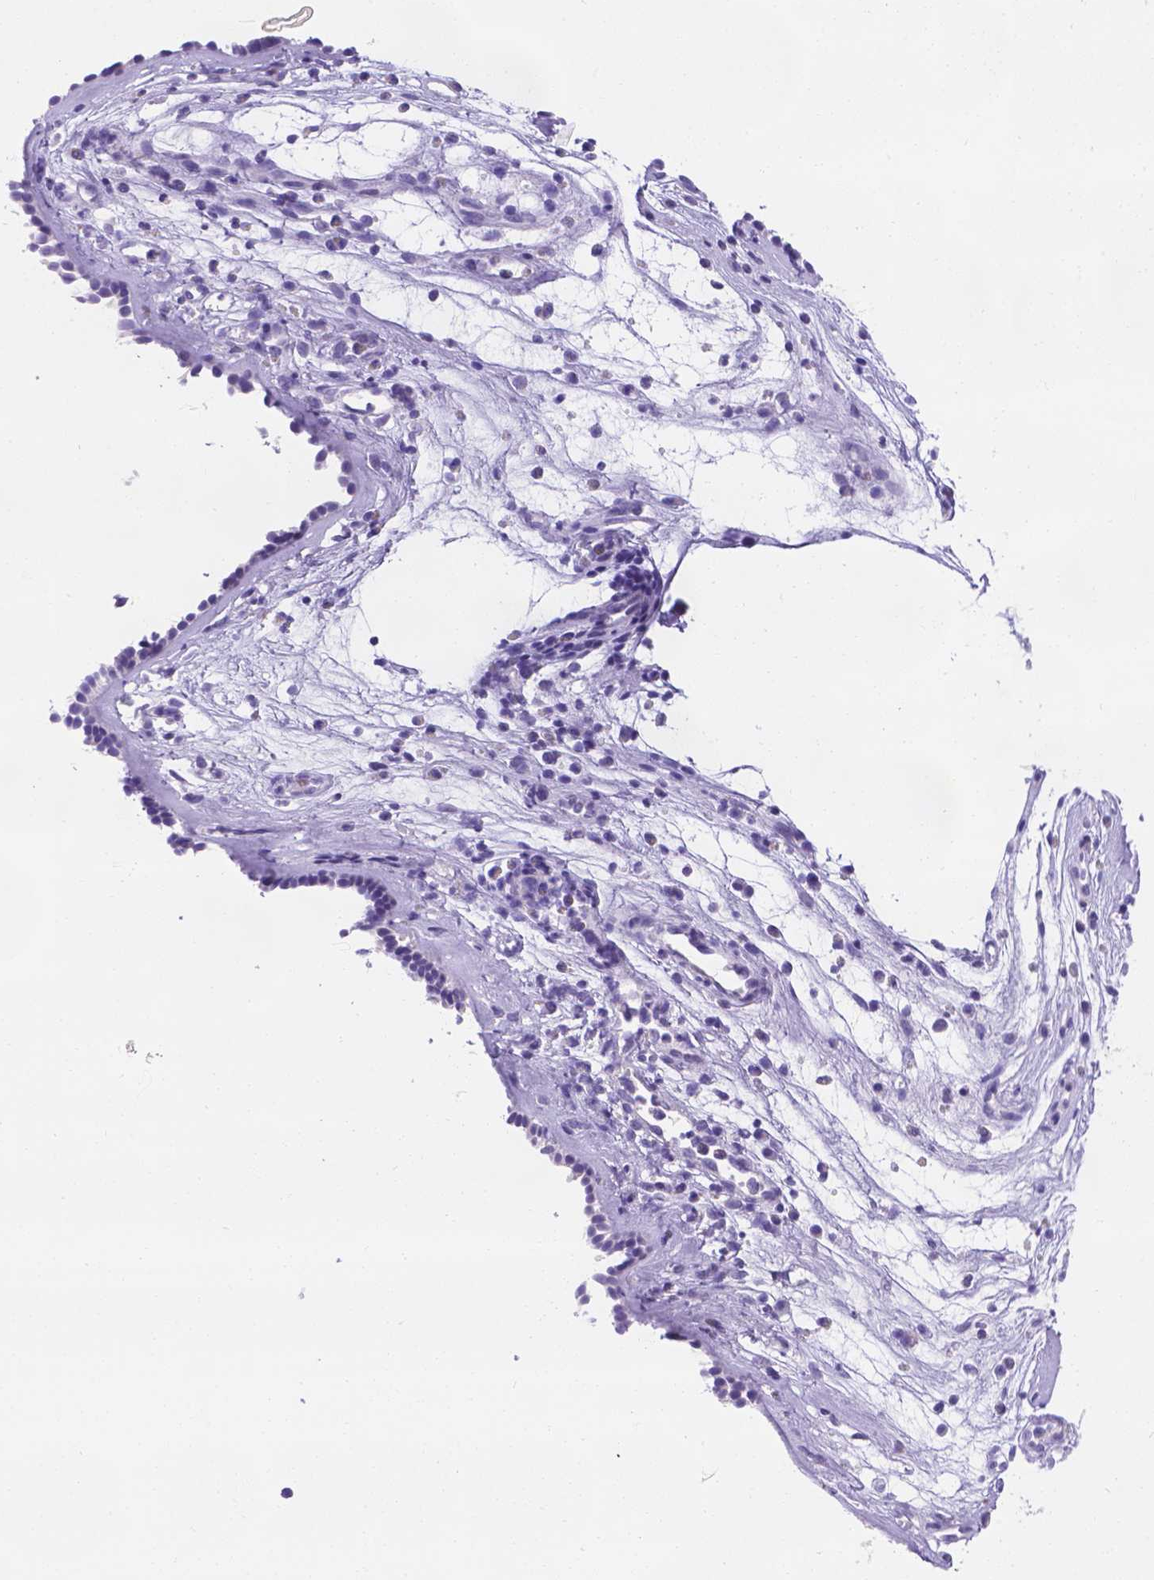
{"staining": {"intensity": "negative", "quantity": "none", "location": "none"}, "tissue": "nasopharynx", "cell_type": "Respiratory epithelial cells", "image_type": "normal", "snomed": [{"axis": "morphology", "description": "Normal tissue, NOS"}, {"axis": "topography", "description": "Nasopharynx"}], "caption": "DAB immunohistochemical staining of unremarkable nasopharynx demonstrates no significant staining in respiratory epithelial cells.", "gene": "MLN", "patient": {"sex": "male", "age": 77}}